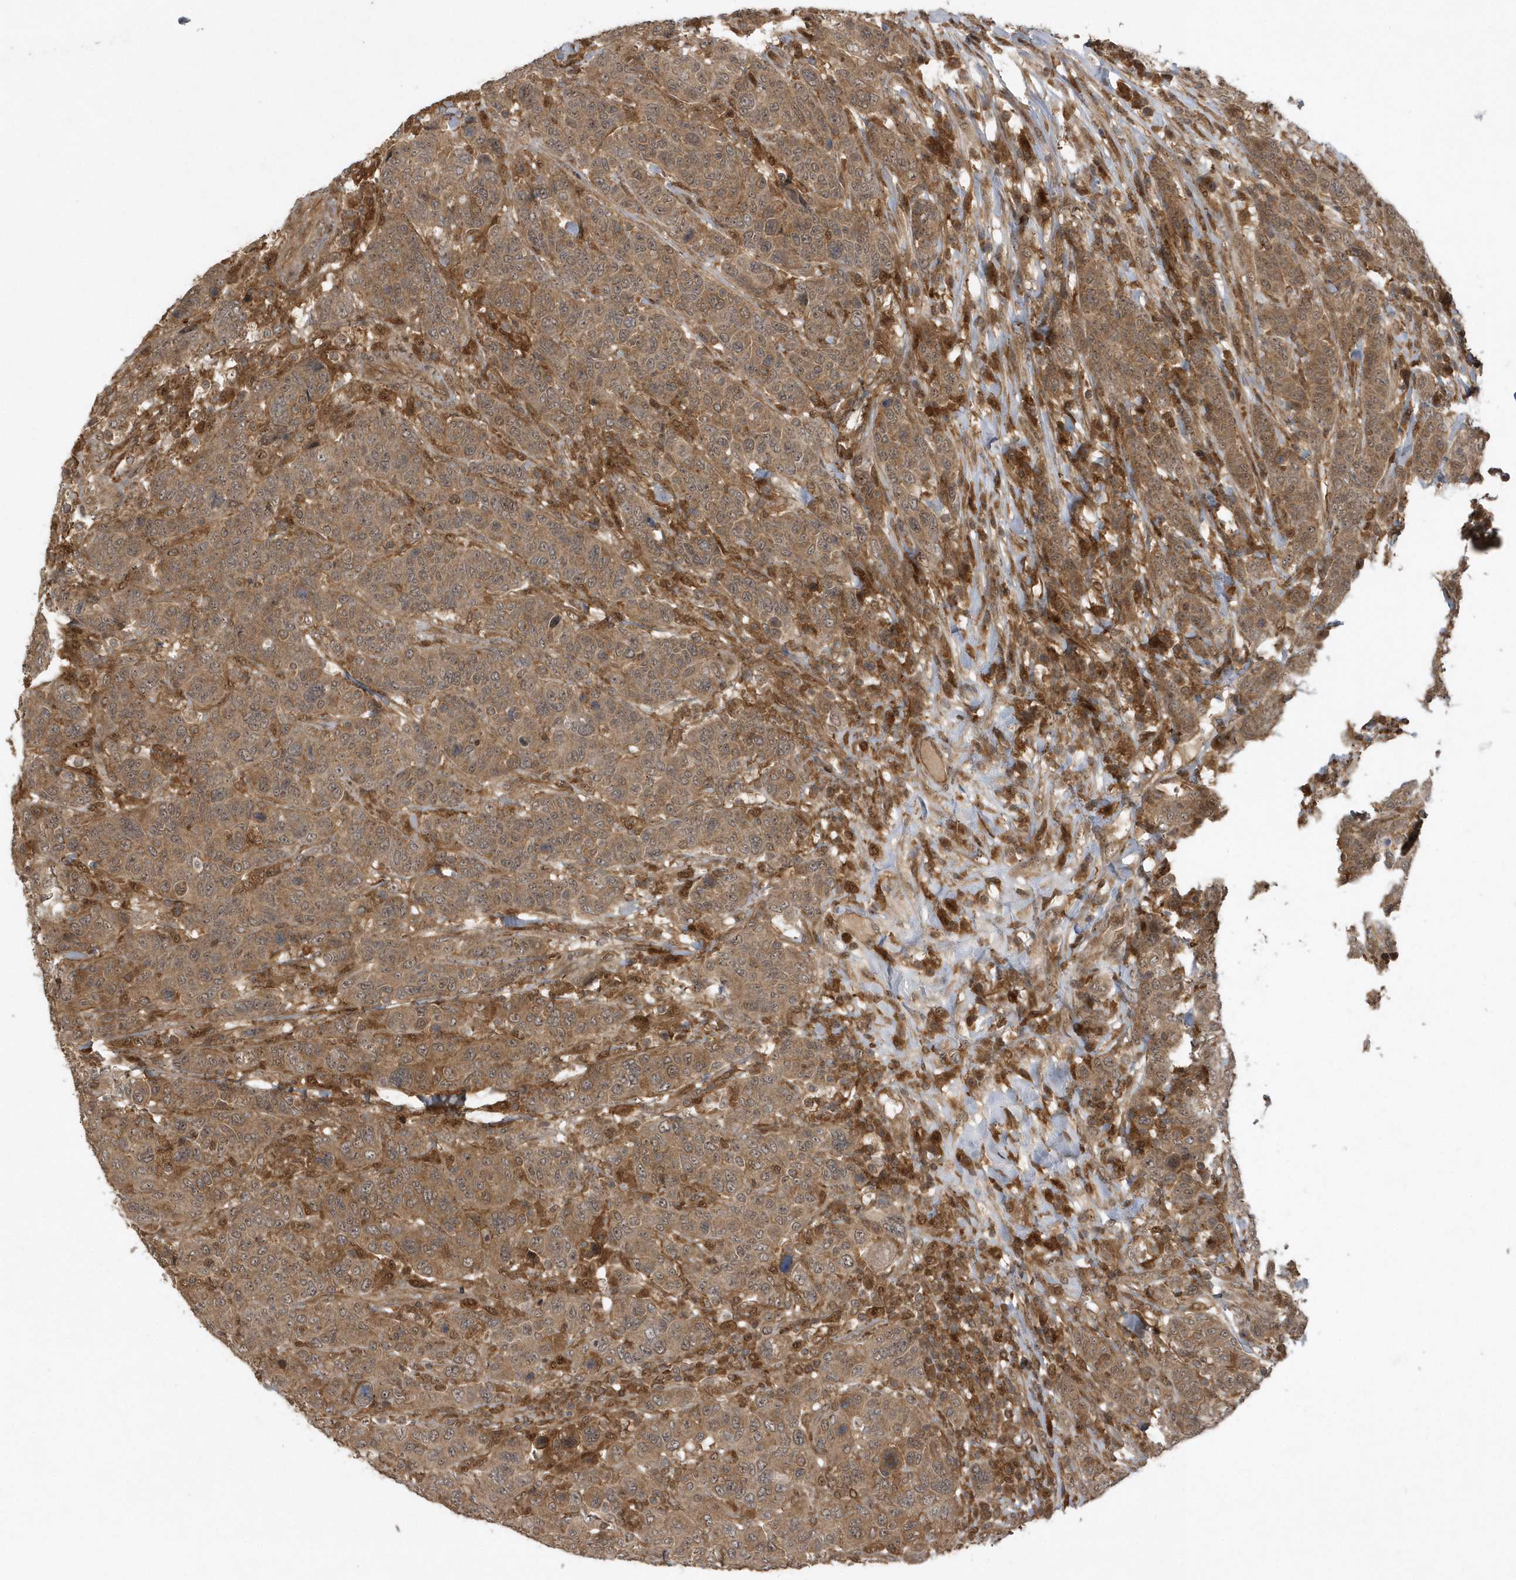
{"staining": {"intensity": "moderate", "quantity": ">75%", "location": "cytoplasmic/membranous"}, "tissue": "breast cancer", "cell_type": "Tumor cells", "image_type": "cancer", "snomed": [{"axis": "morphology", "description": "Duct carcinoma"}, {"axis": "topography", "description": "Breast"}], "caption": "Brown immunohistochemical staining in breast intraductal carcinoma shows moderate cytoplasmic/membranous staining in about >75% of tumor cells.", "gene": "LACC1", "patient": {"sex": "female", "age": 37}}